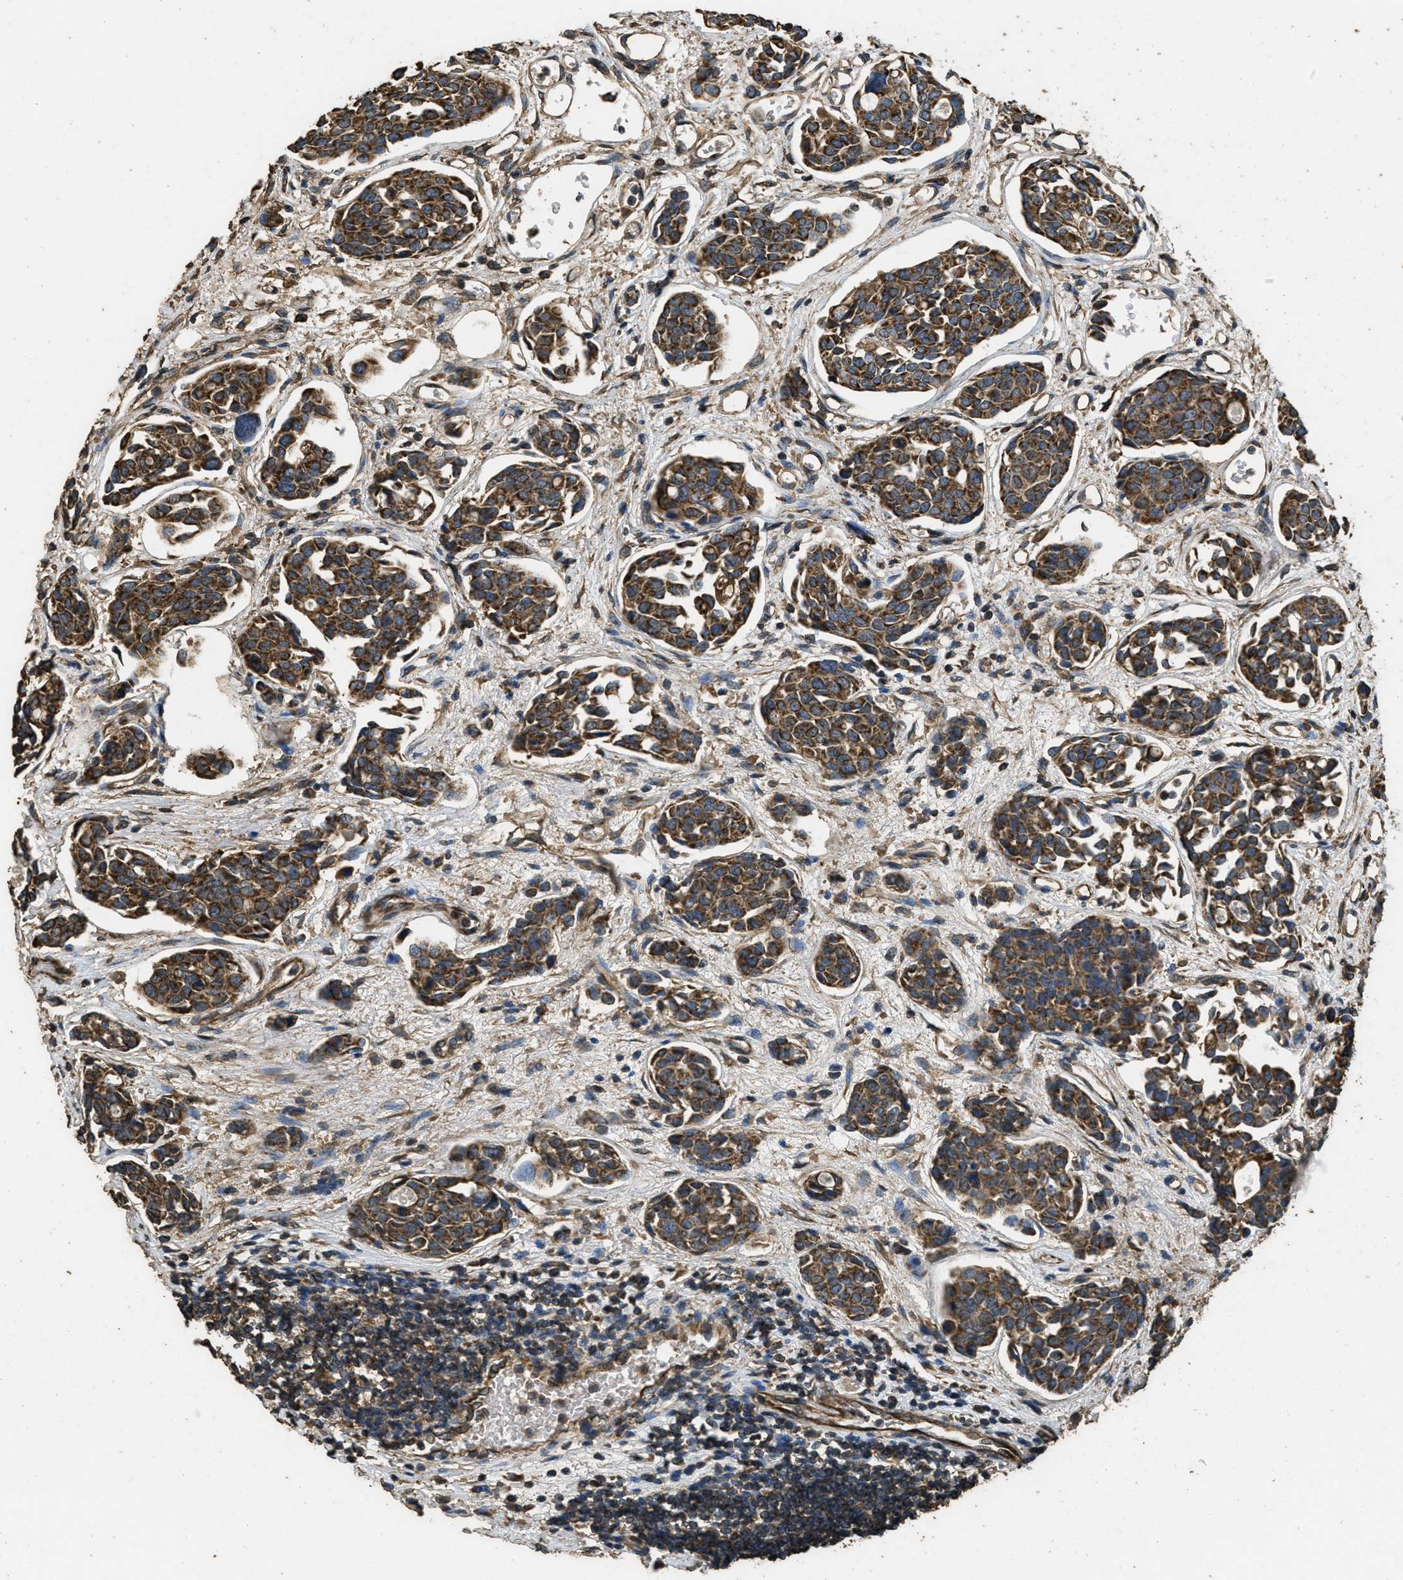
{"staining": {"intensity": "strong", "quantity": ">75%", "location": "cytoplasmic/membranous"}, "tissue": "urothelial cancer", "cell_type": "Tumor cells", "image_type": "cancer", "snomed": [{"axis": "morphology", "description": "Urothelial carcinoma, High grade"}, {"axis": "topography", "description": "Urinary bladder"}], "caption": "Brown immunohistochemical staining in urothelial cancer displays strong cytoplasmic/membranous expression in approximately >75% of tumor cells. Immunohistochemistry (ihc) stains the protein in brown and the nuclei are stained blue.", "gene": "CYRIA", "patient": {"sex": "male", "age": 78}}